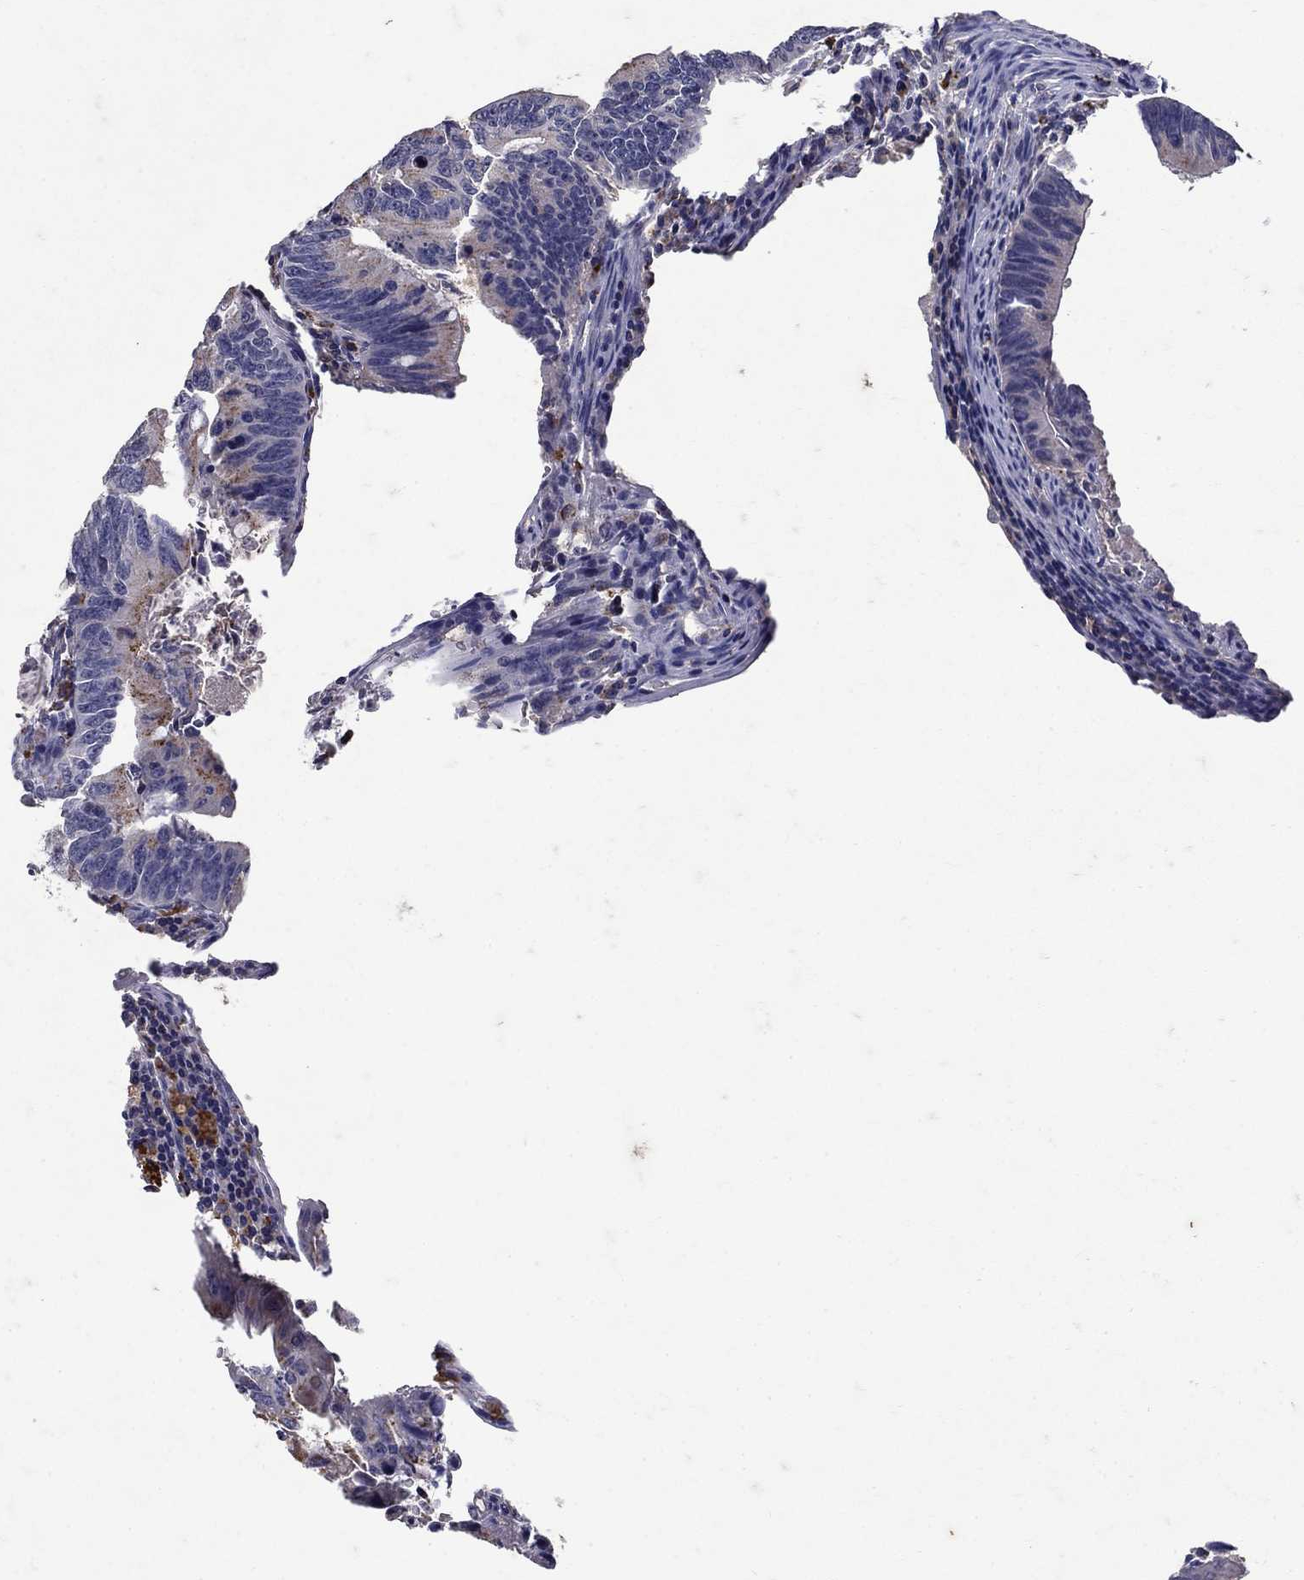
{"staining": {"intensity": "negative", "quantity": "none", "location": "none"}, "tissue": "colorectal cancer", "cell_type": "Tumor cells", "image_type": "cancer", "snomed": [{"axis": "morphology", "description": "Adenocarcinoma, NOS"}, {"axis": "topography", "description": "Colon"}], "caption": "Immunohistochemistry (IHC) photomicrograph of human colorectal adenocarcinoma stained for a protein (brown), which shows no staining in tumor cells. (DAB (3,3'-diaminobenzidine) immunohistochemistry (IHC) visualized using brightfield microscopy, high magnification).", "gene": "NPC2", "patient": {"sex": "female", "age": 87}}